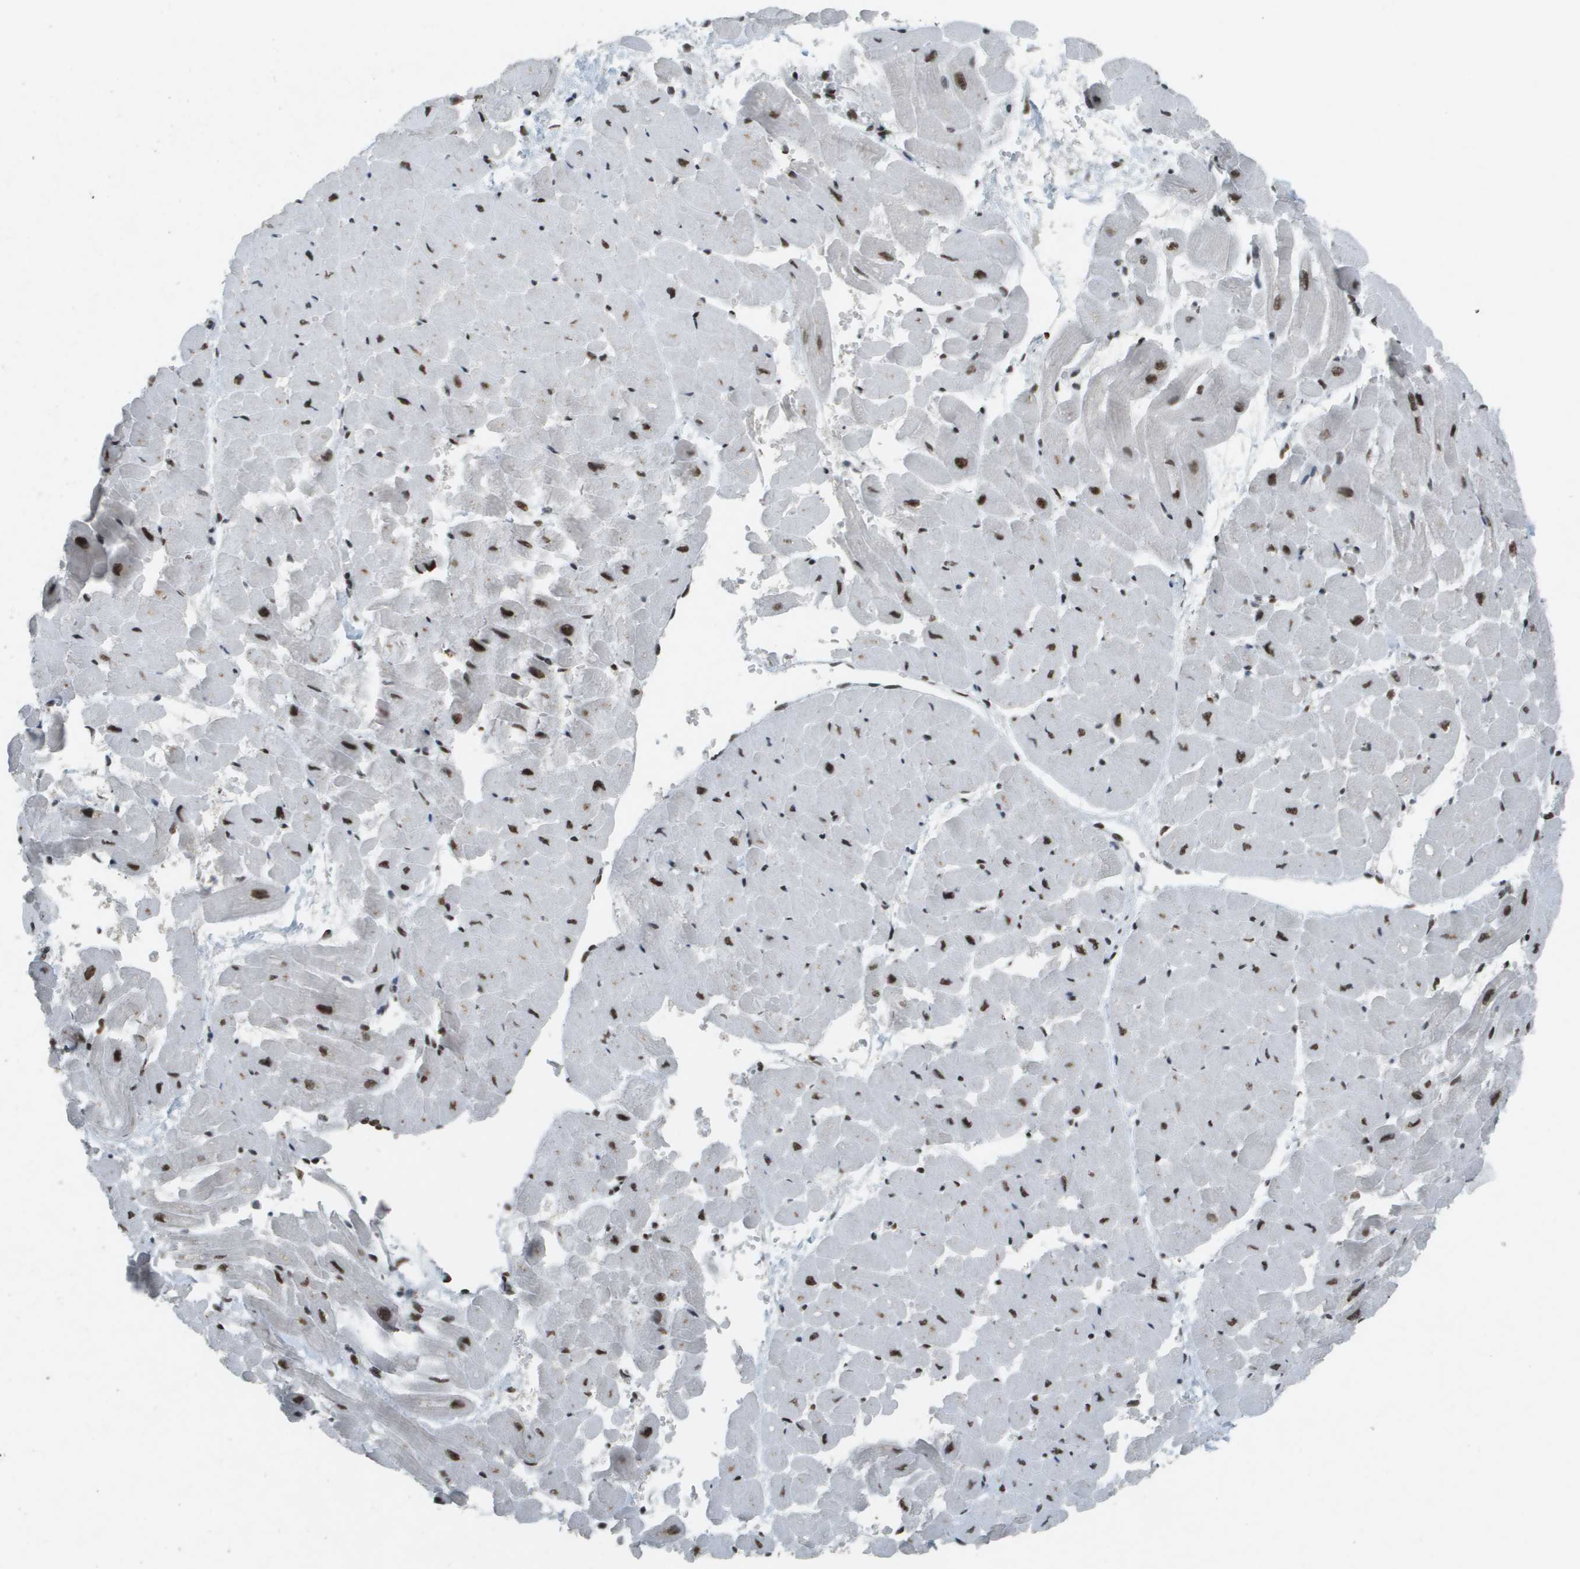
{"staining": {"intensity": "moderate", "quantity": ">75%", "location": "nuclear"}, "tissue": "heart muscle", "cell_type": "Cardiomyocytes", "image_type": "normal", "snomed": [{"axis": "morphology", "description": "Normal tissue, NOS"}, {"axis": "topography", "description": "Heart"}], "caption": "This photomicrograph exhibits immunohistochemistry (IHC) staining of benign human heart muscle, with medium moderate nuclear staining in about >75% of cardiomyocytes.", "gene": "IRF7", "patient": {"sex": "male", "age": 45}}